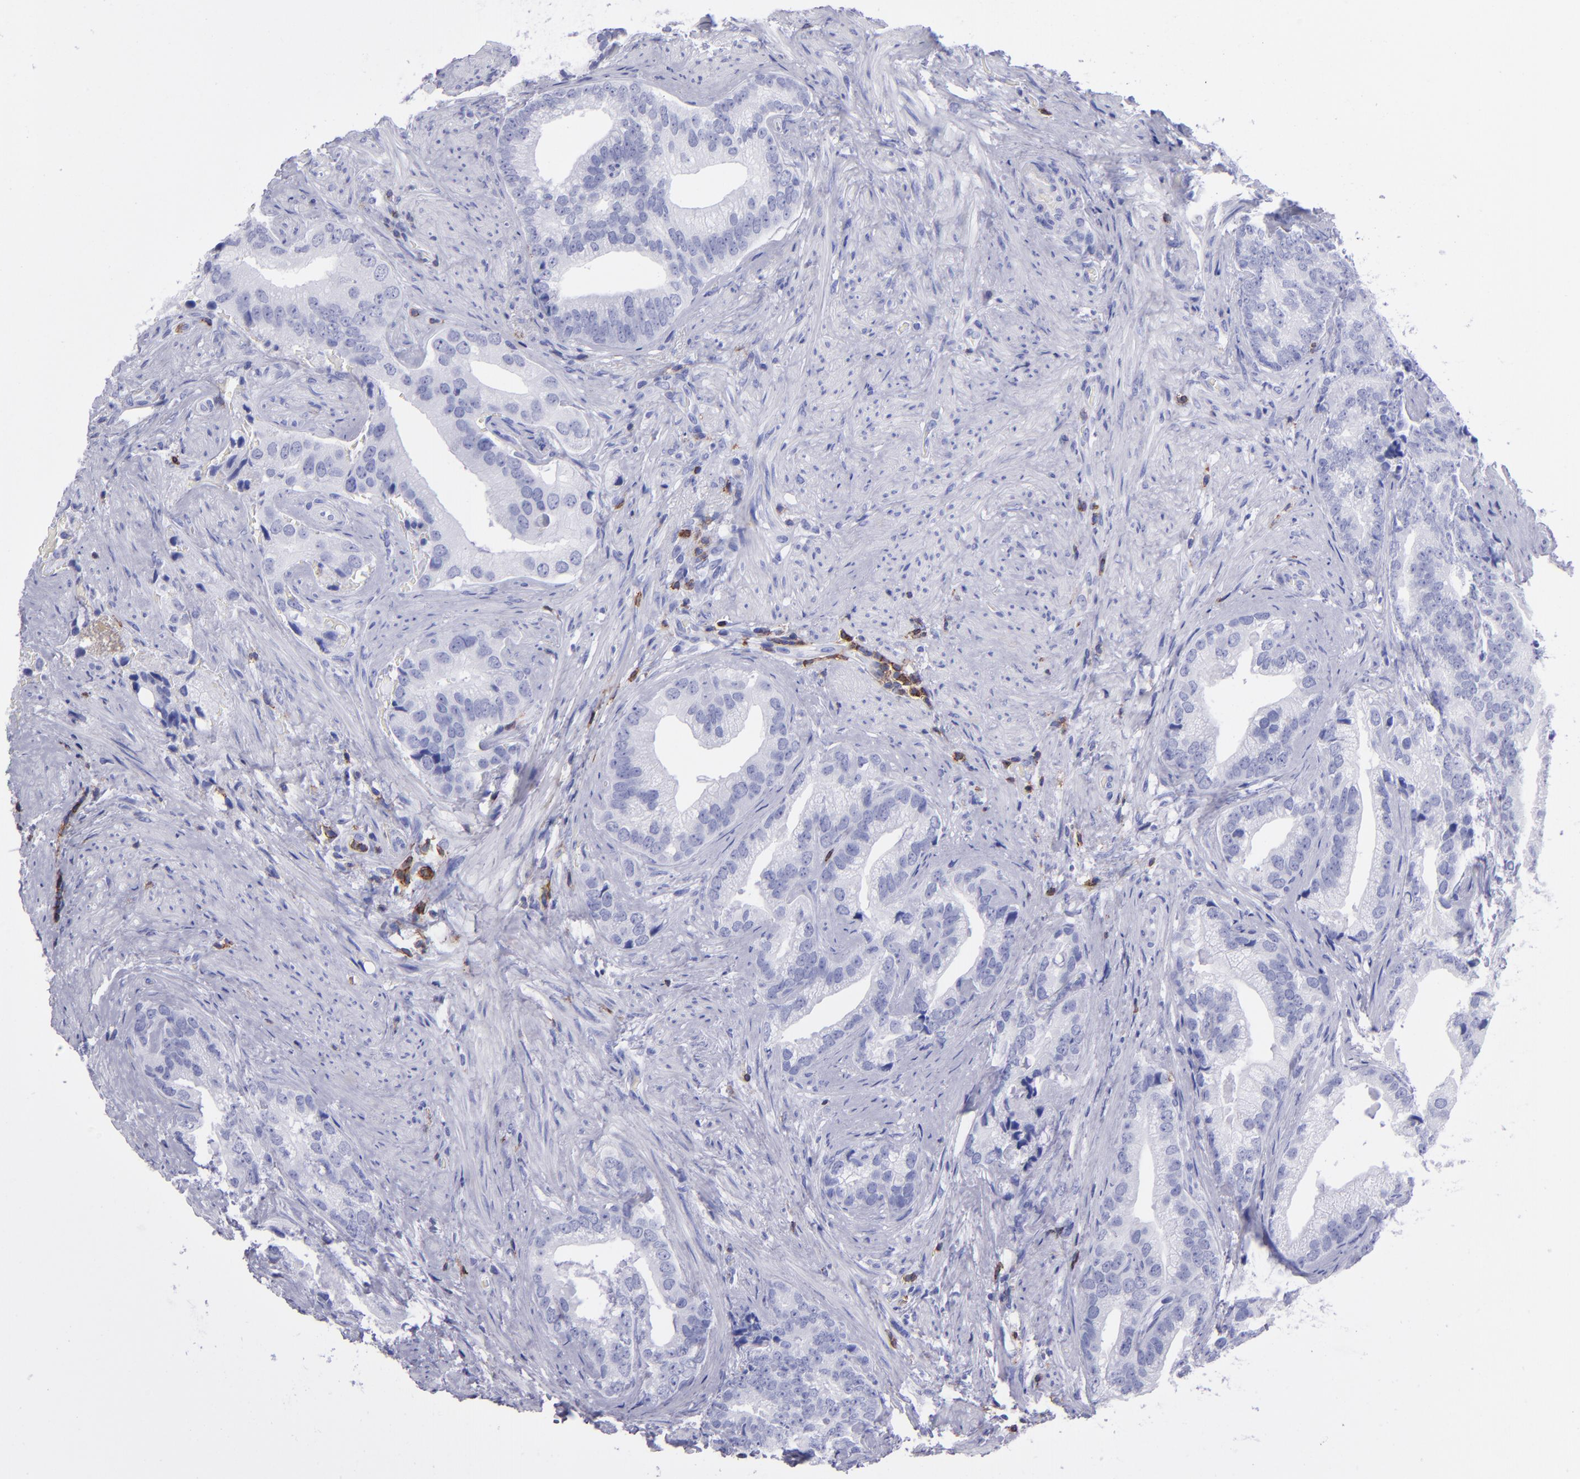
{"staining": {"intensity": "negative", "quantity": "none", "location": "none"}, "tissue": "prostate cancer", "cell_type": "Tumor cells", "image_type": "cancer", "snomed": [{"axis": "morphology", "description": "Adenocarcinoma, Low grade"}, {"axis": "topography", "description": "Prostate"}], "caption": "There is no significant staining in tumor cells of prostate cancer.", "gene": "CD6", "patient": {"sex": "male", "age": 71}}